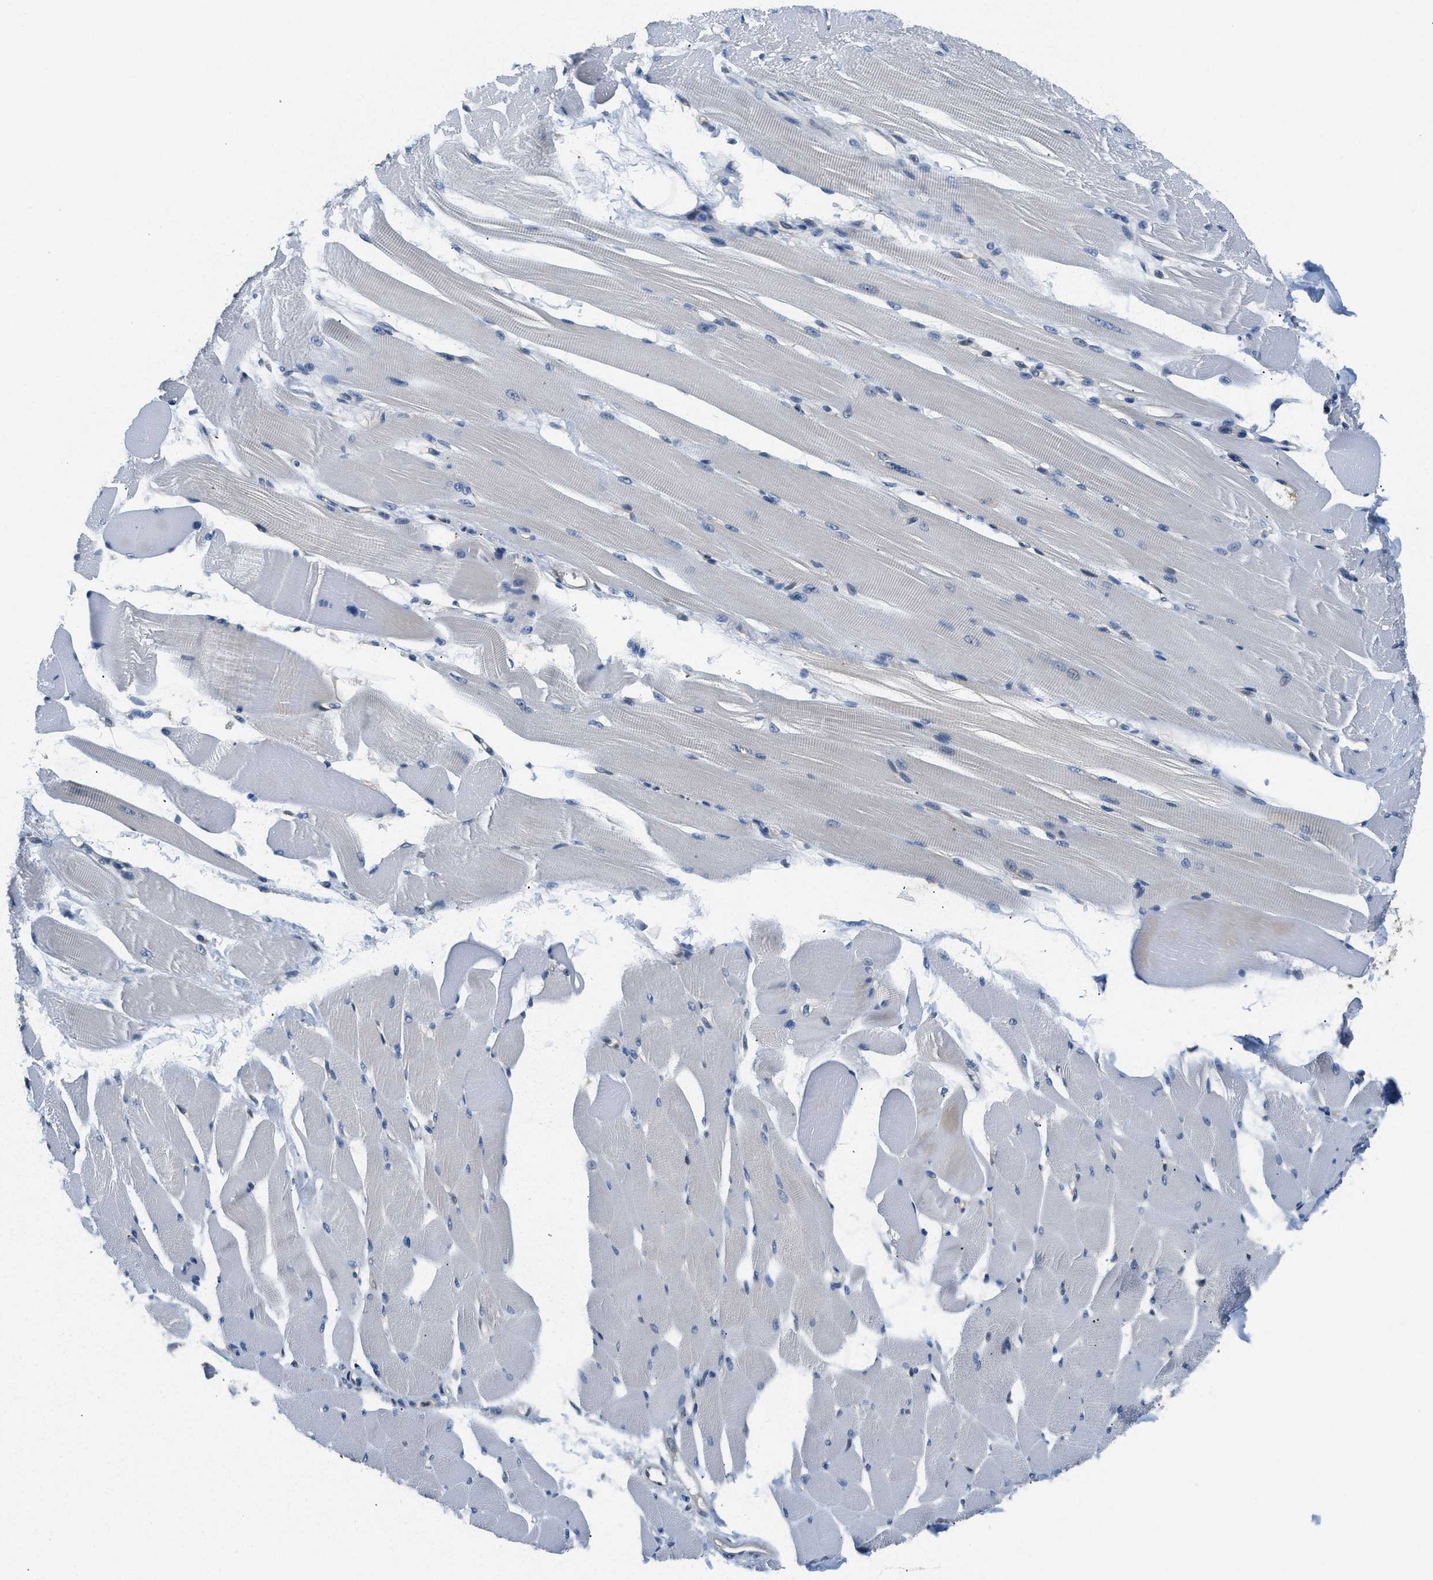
{"staining": {"intensity": "negative", "quantity": "none", "location": "none"}, "tissue": "skeletal muscle", "cell_type": "Myocytes", "image_type": "normal", "snomed": [{"axis": "morphology", "description": "Normal tissue, NOS"}, {"axis": "topography", "description": "Skeletal muscle"}, {"axis": "topography", "description": "Peripheral nerve tissue"}], "caption": "Immunohistochemical staining of normal human skeletal muscle displays no significant positivity in myocytes. (IHC, brightfield microscopy, high magnification).", "gene": "EIF4EBP2", "patient": {"sex": "female", "age": 84}}